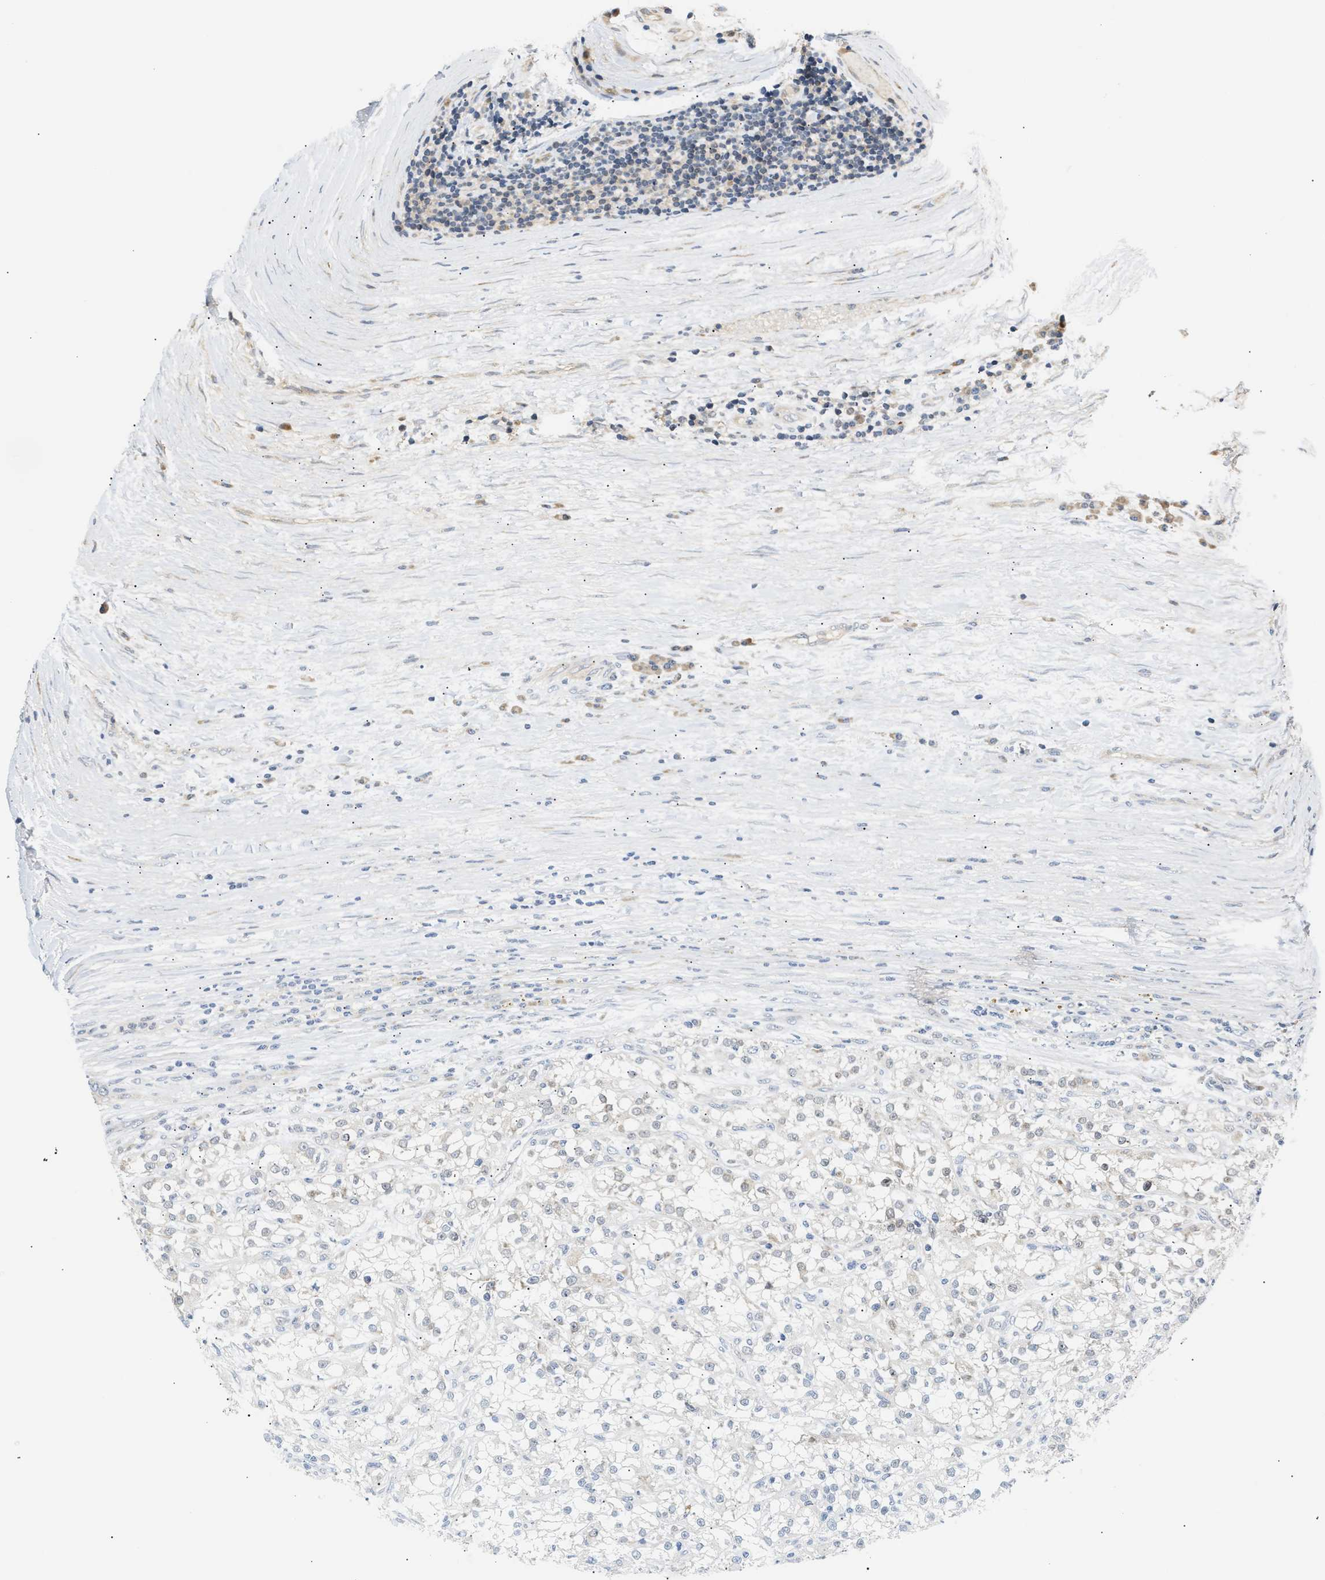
{"staining": {"intensity": "weak", "quantity": "<25%", "location": "cytoplasmic/membranous"}, "tissue": "renal cancer", "cell_type": "Tumor cells", "image_type": "cancer", "snomed": [{"axis": "morphology", "description": "Adenocarcinoma, NOS"}, {"axis": "topography", "description": "Kidney"}], "caption": "Tumor cells are negative for brown protein staining in renal cancer (adenocarcinoma).", "gene": "TNIP2", "patient": {"sex": "female", "age": 52}}